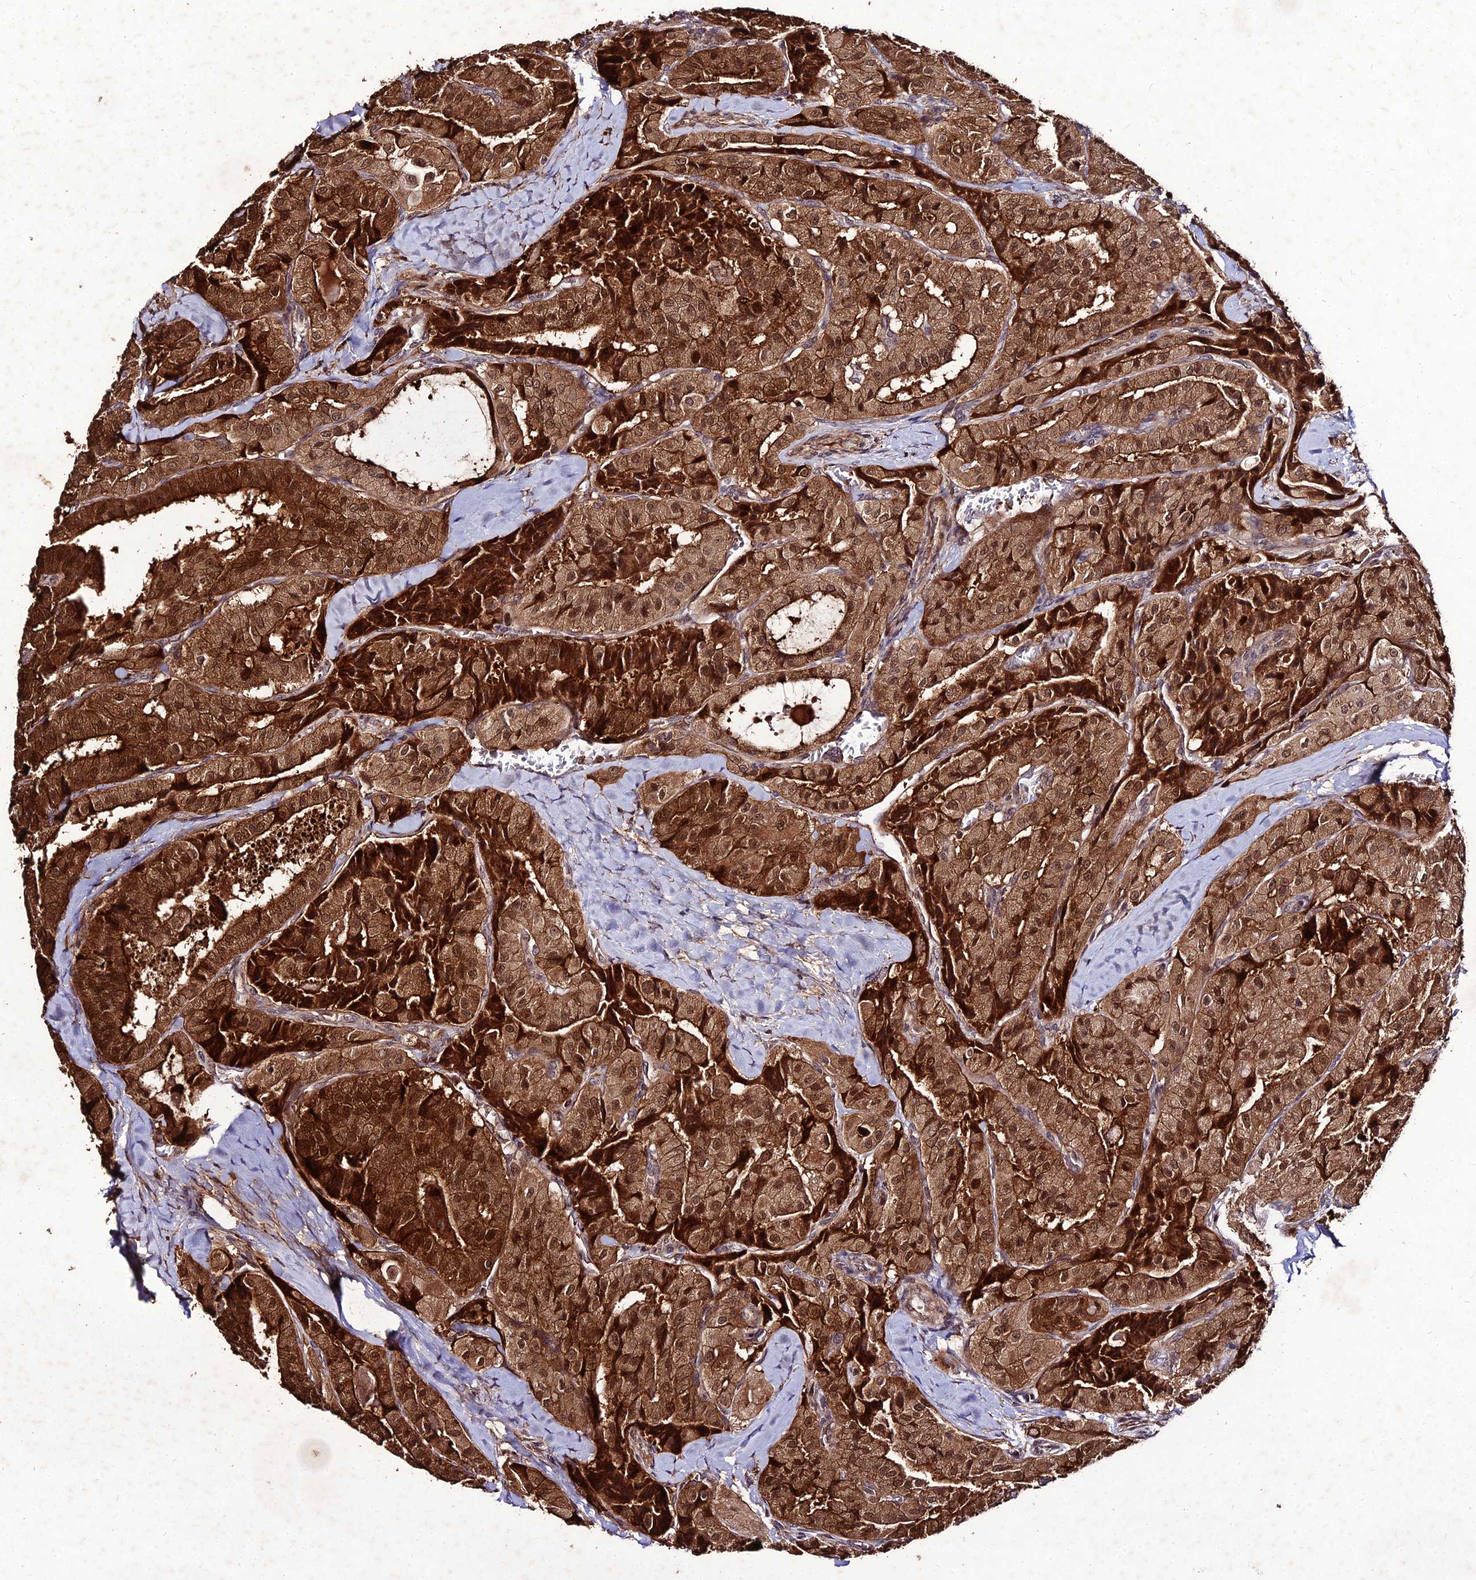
{"staining": {"intensity": "strong", "quantity": ">75%", "location": "cytoplasmic/membranous,nuclear"}, "tissue": "thyroid cancer", "cell_type": "Tumor cells", "image_type": "cancer", "snomed": [{"axis": "morphology", "description": "Normal tissue, NOS"}, {"axis": "morphology", "description": "Papillary adenocarcinoma, NOS"}, {"axis": "topography", "description": "Thyroid gland"}], "caption": "This photomicrograph displays immunohistochemistry staining of thyroid cancer (papillary adenocarcinoma), with high strong cytoplasmic/membranous and nuclear staining in about >75% of tumor cells.", "gene": "ZNF766", "patient": {"sex": "female", "age": 59}}